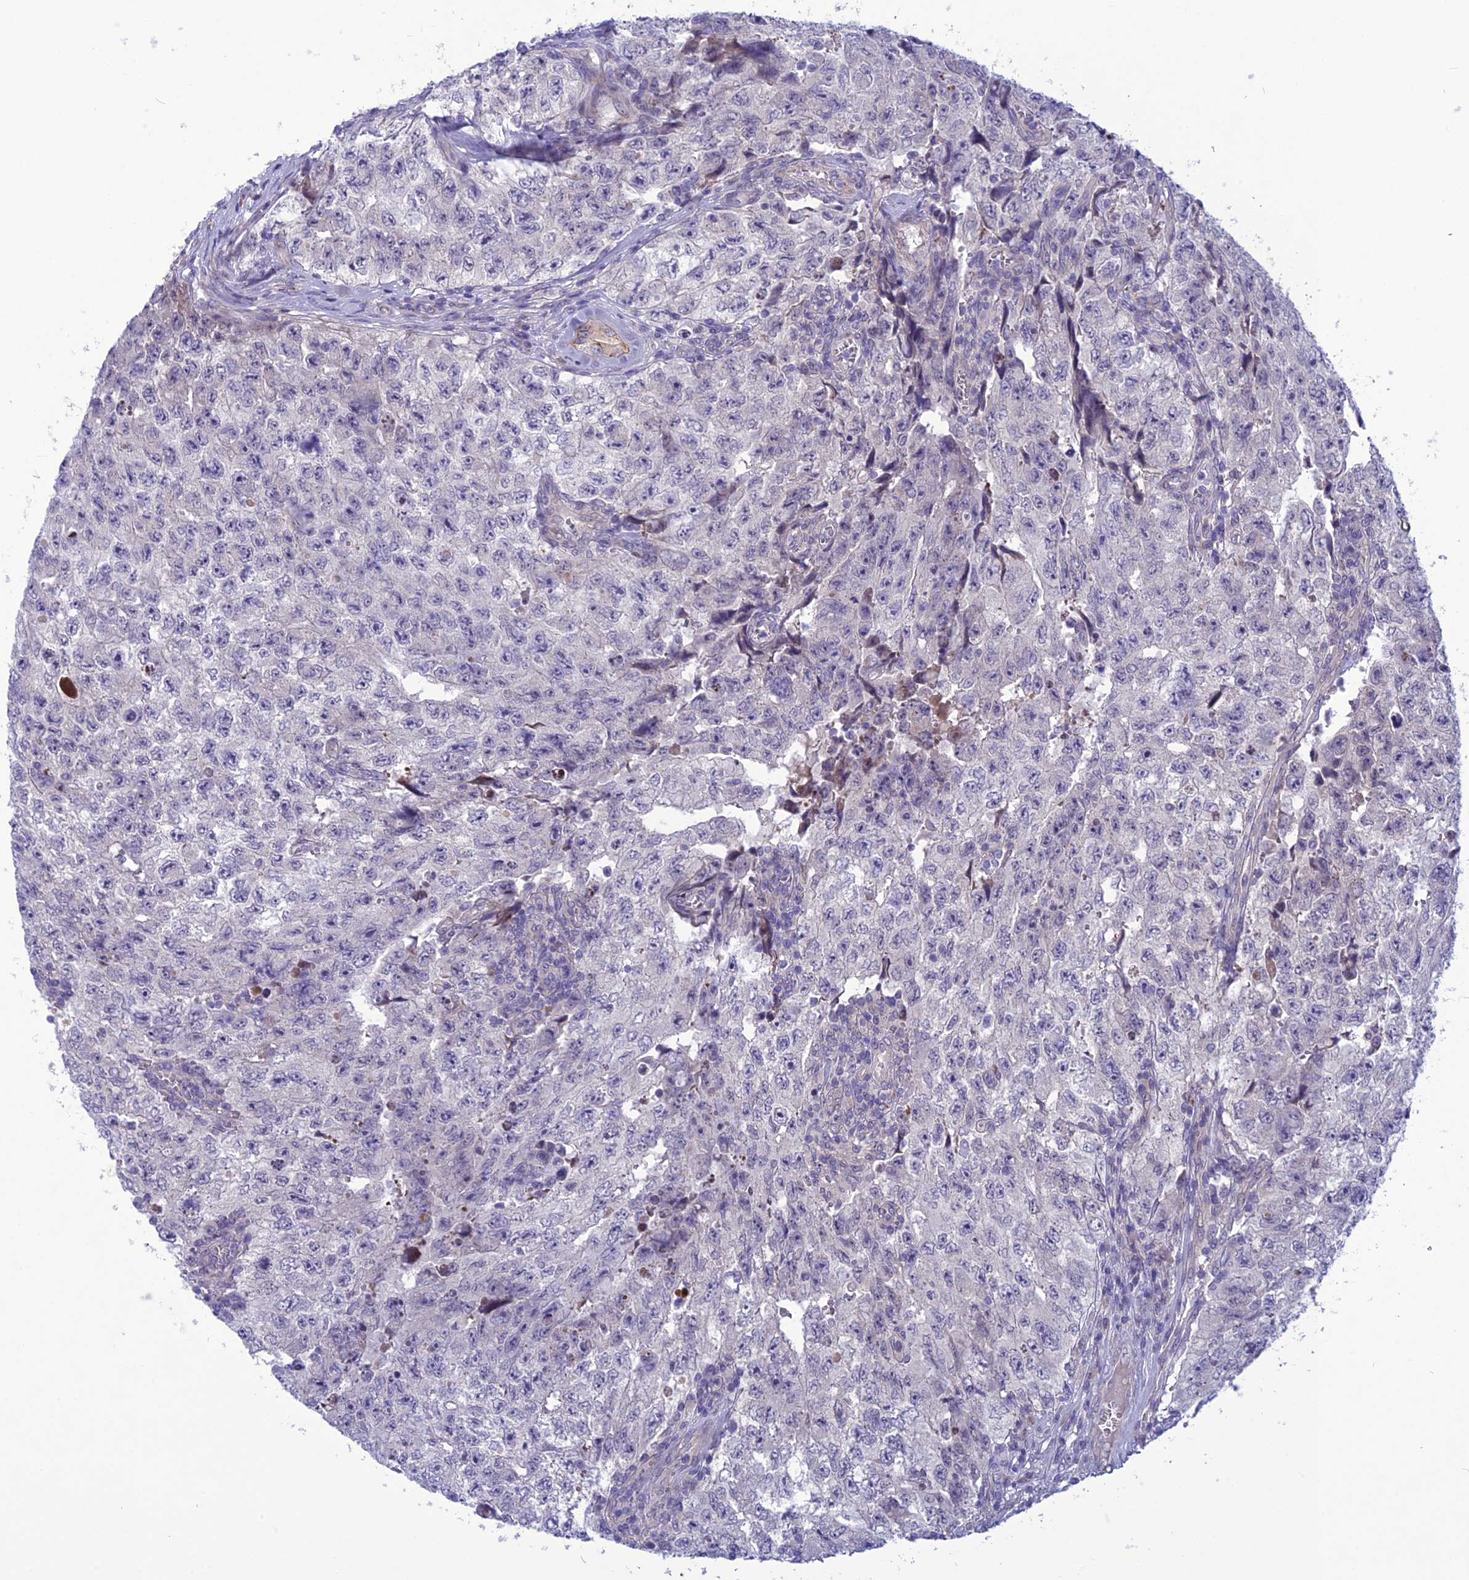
{"staining": {"intensity": "negative", "quantity": "none", "location": "none"}, "tissue": "testis cancer", "cell_type": "Tumor cells", "image_type": "cancer", "snomed": [{"axis": "morphology", "description": "Carcinoma, Embryonal, NOS"}, {"axis": "topography", "description": "Testis"}], "caption": "A high-resolution histopathology image shows immunohistochemistry staining of testis cancer (embryonal carcinoma), which displays no significant positivity in tumor cells.", "gene": "PSMF1", "patient": {"sex": "male", "age": 17}}